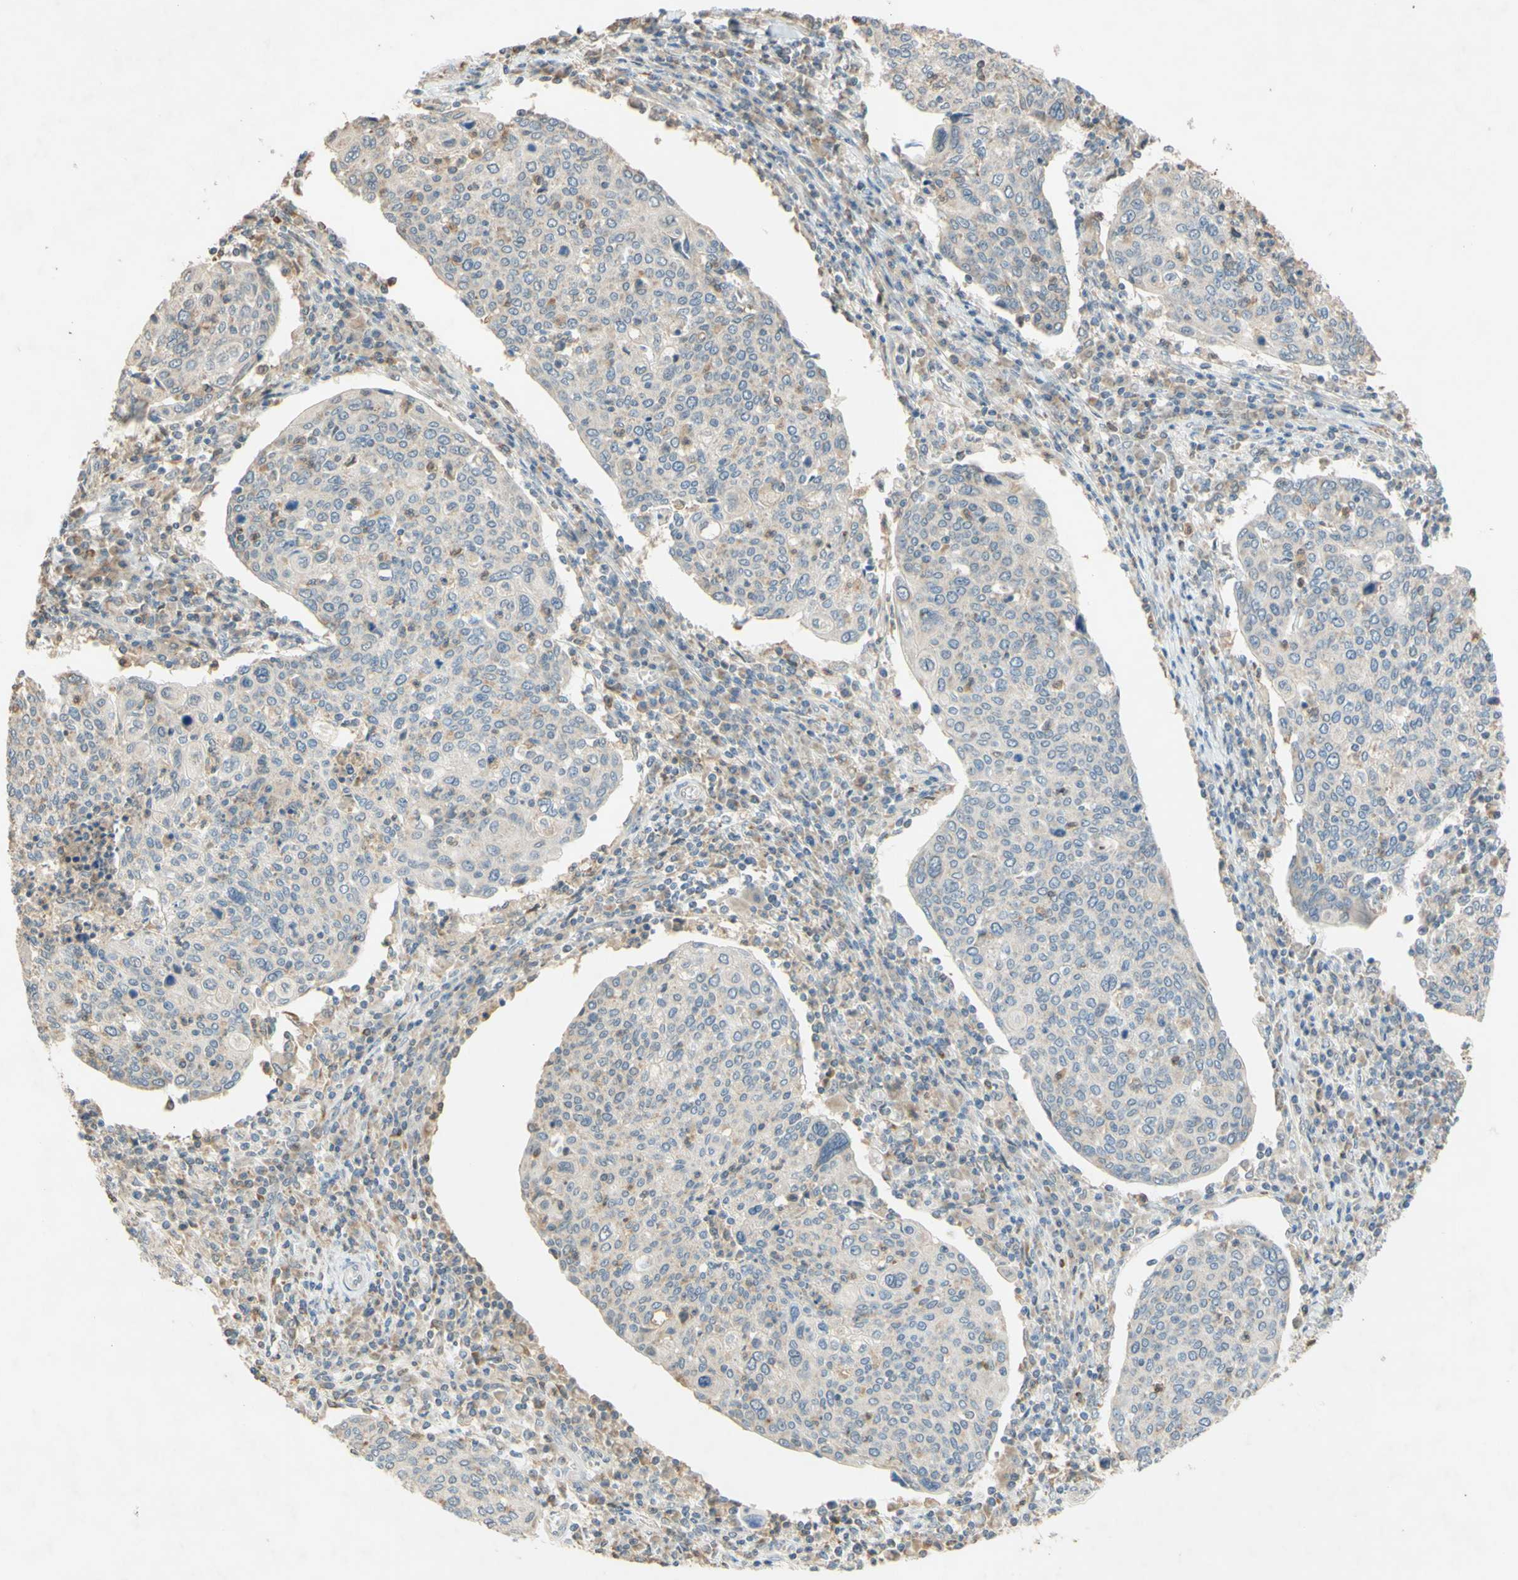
{"staining": {"intensity": "weak", "quantity": ">75%", "location": "cytoplasmic/membranous"}, "tissue": "cervical cancer", "cell_type": "Tumor cells", "image_type": "cancer", "snomed": [{"axis": "morphology", "description": "Squamous cell carcinoma, NOS"}, {"axis": "topography", "description": "Cervix"}], "caption": "Immunohistochemical staining of cervical cancer demonstrates low levels of weak cytoplasmic/membranous positivity in approximately >75% of tumor cells.", "gene": "GATA1", "patient": {"sex": "female", "age": 40}}